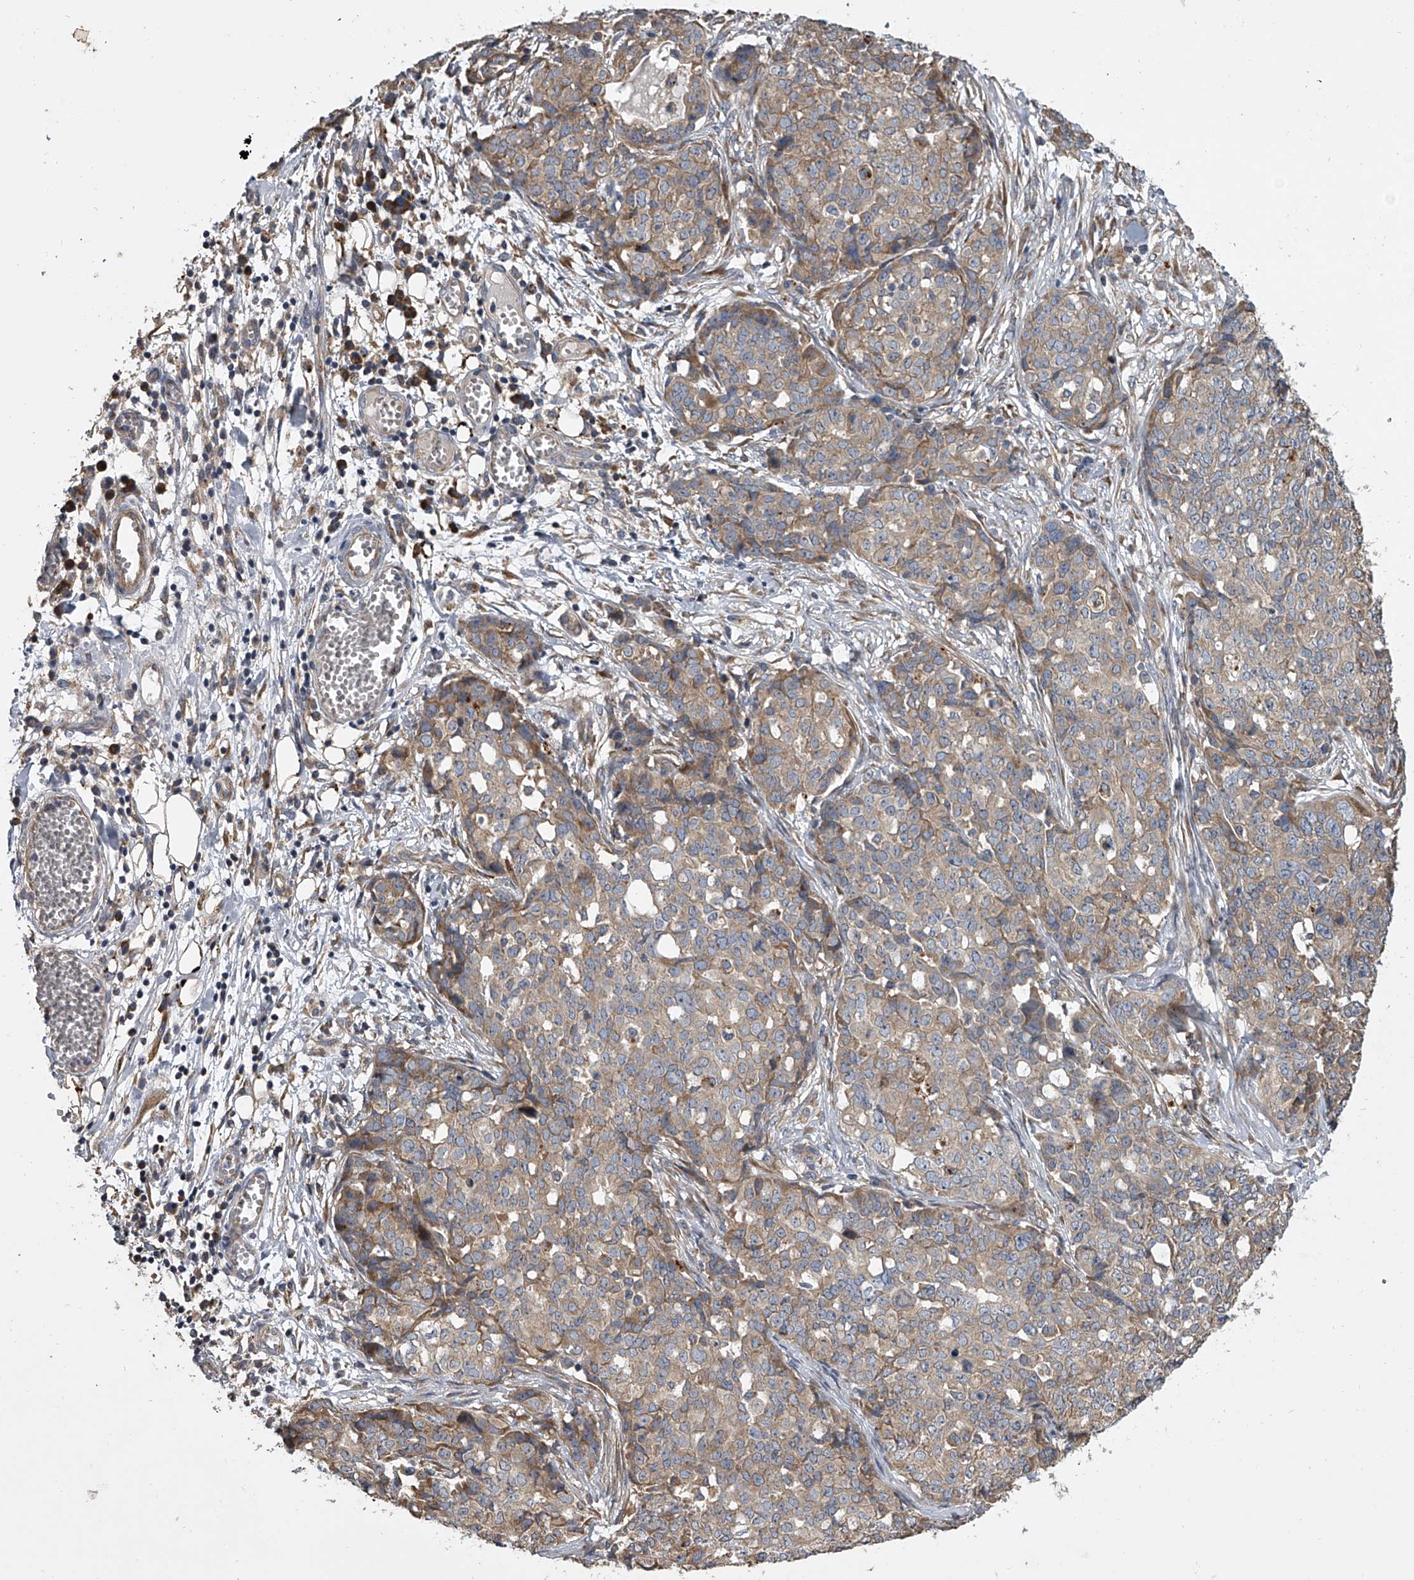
{"staining": {"intensity": "moderate", "quantity": ">75%", "location": "cytoplasmic/membranous"}, "tissue": "ovarian cancer", "cell_type": "Tumor cells", "image_type": "cancer", "snomed": [{"axis": "morphology", "description": "Cystadenocarcinoma, serous, NOS"}, {"axis": "topography", "description": "Soft tissue"}, {"axis": "topography", "description": "Ovary"}], "caption": "This is an image of immunohistochemistry (IHC) staining of ovarian cancer (serous cystadenocarcinoma), which shows moderate staining in the cytoplasmic/membranous of tumor cells.", "gene": "DOCK9", "patient": {"sex": "female", "age": 57}}